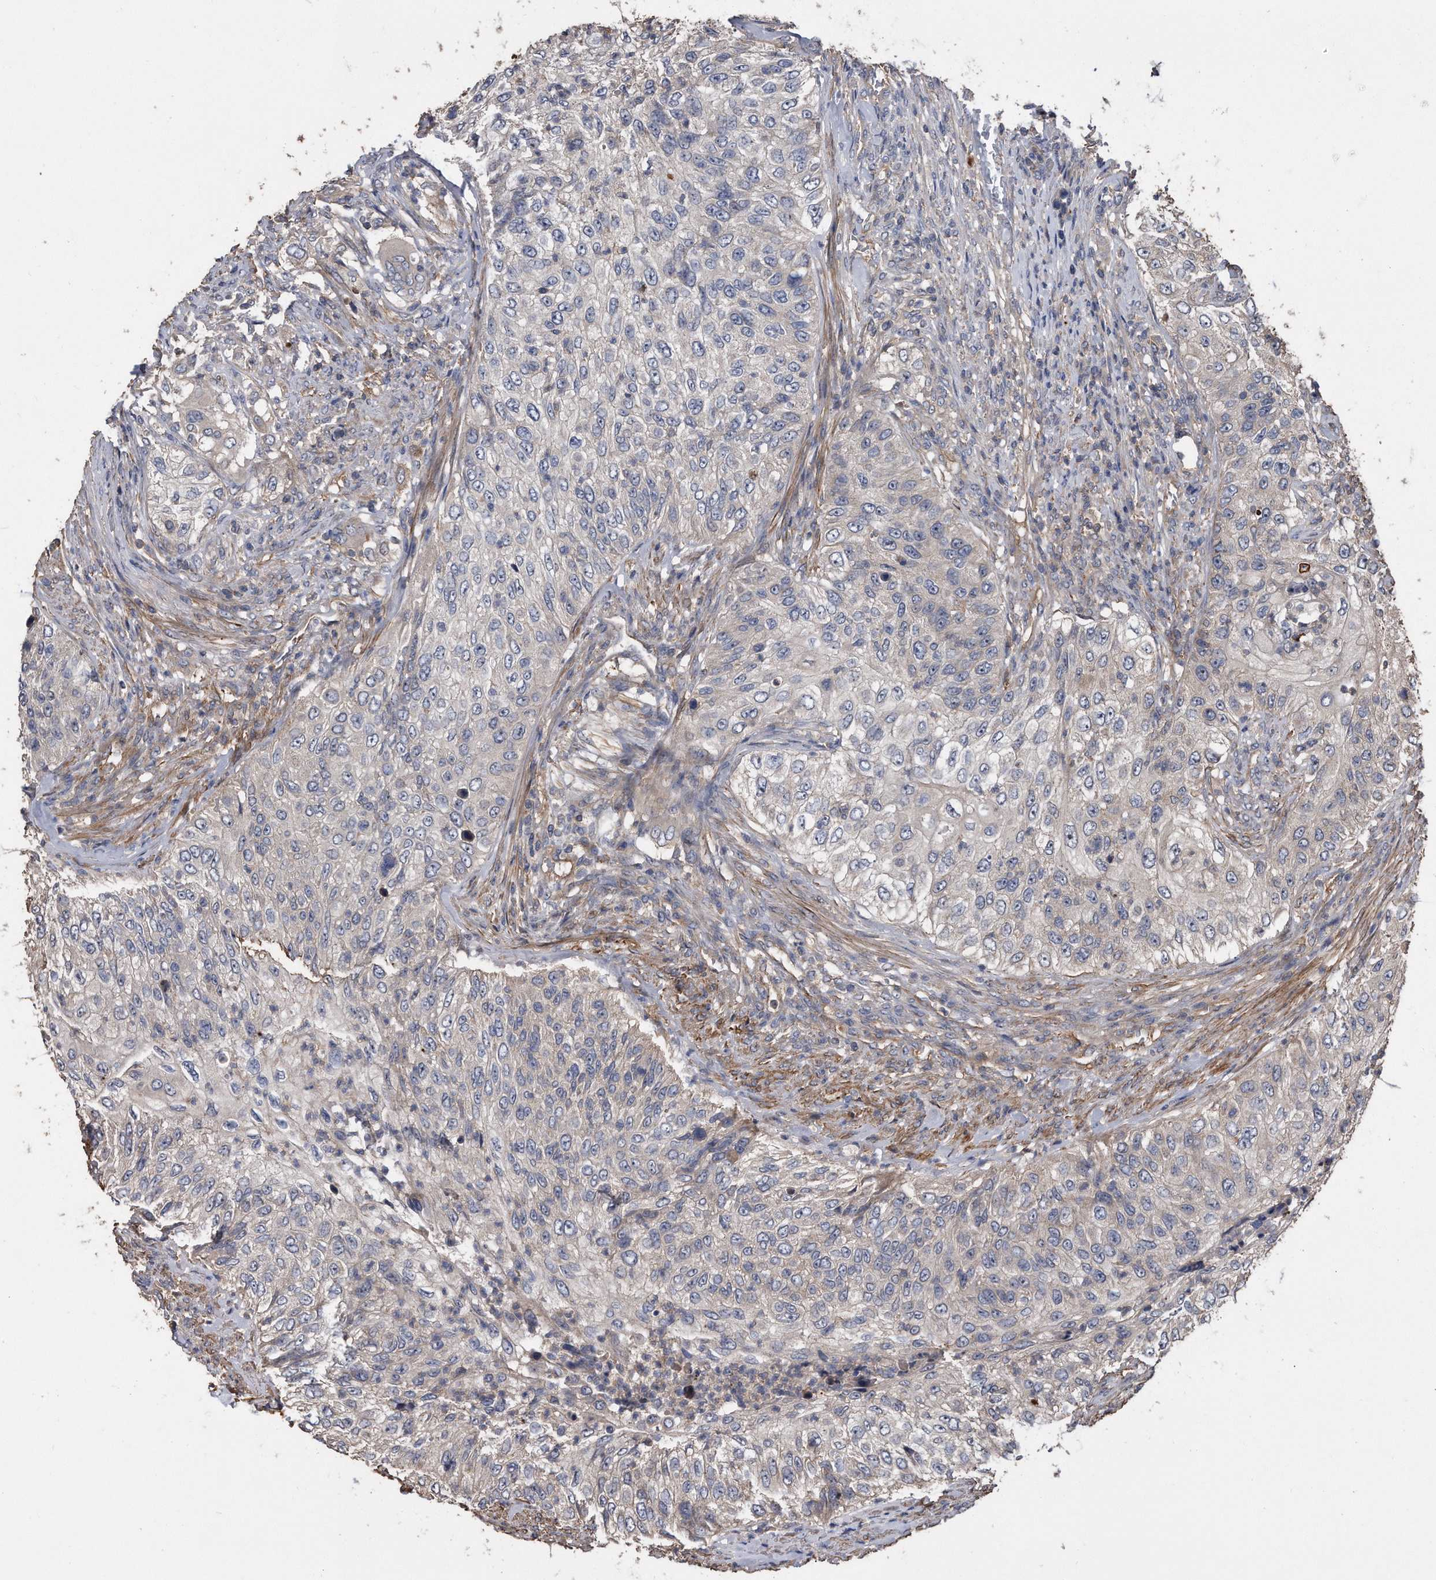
{"staining": {"intensity": "negative", "quantity": "none", "location": "none"}, "tissue": "urothelial cancer", "cell_type": "Tumor cells", "image_type": "cancer", "snomed": [{"axis": "morphology", "description": "Urothelial carcinoma, High grade"}, {"axis": "topography", "description": "Urinary bladder"}], "caption": "High magnification brightfield microscopy of urothelial cancer stained with DAB (brown) and counterstained with hematoxylin (blue): tumor cells show no significant expression.", "gene": "KCND3", "patient": {"sex": "female", "age": 60}}